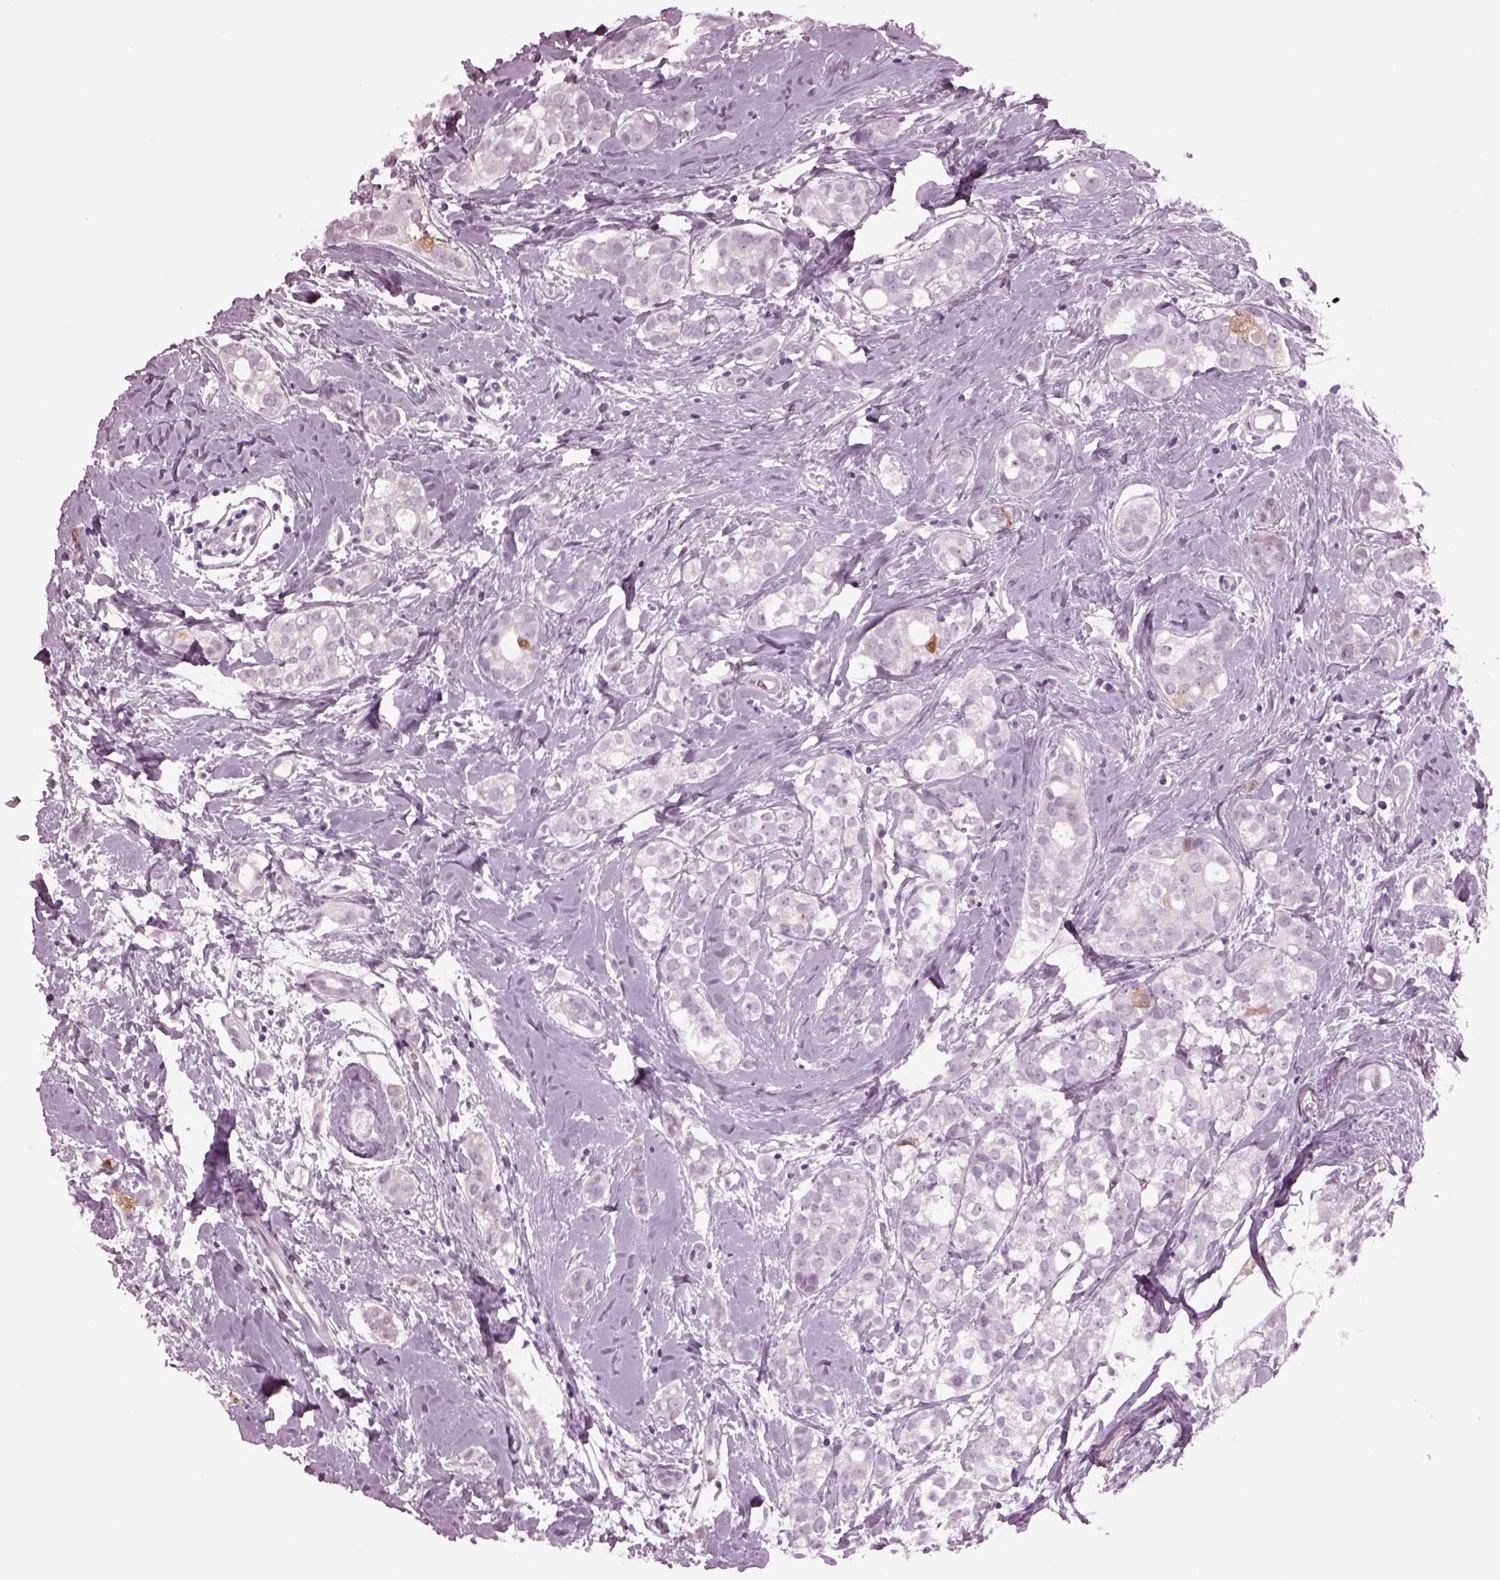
{"staining": {"intensity": "negative", "quantity": "none", "location": "none"}, "tissue": "breast cancer", "cell_type": "Tumor cells", "image_type": "cancer", "snomed": [{"axis": "morphology", "description": "Duct carcinoma"}, {"axis": "topography", "description": "Breast"}], "caption": "This is a image of IHC staining of infiltrating ductal carcinoma (breast), which shows no positivity in tumor cells.", "gene": "TPPP2", "patient": {"sex": "female", "age": 40}}